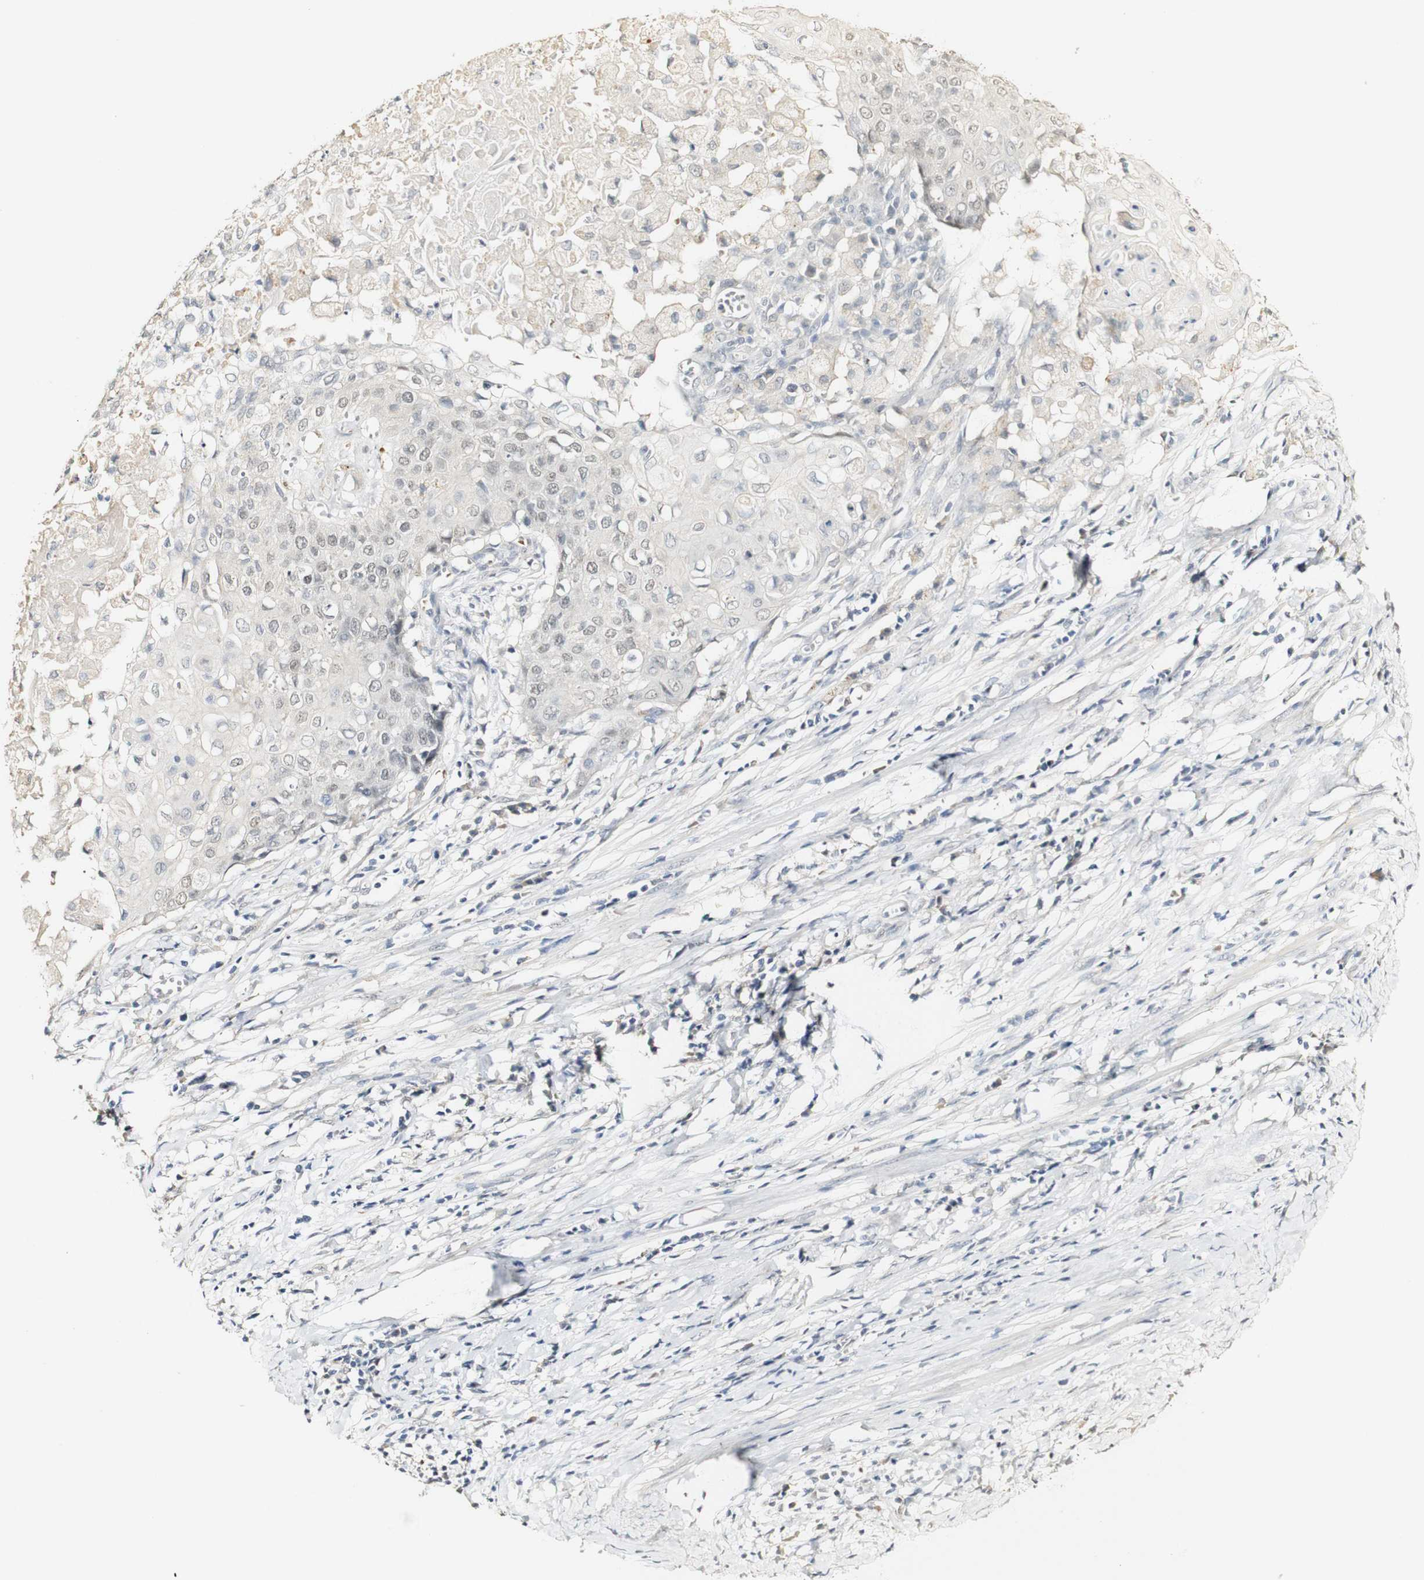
{"staining": {"intensity": "weak", "quantity": "<25%", "location": "nuclear"}, "tissue": "cervical cancer", "cell_type": "Tumor cells", "image_type": "cancer", "snomed": [{"axis": "morphology", "description": "Squamous cell carcinoma, NOS"}, {"axis": "topography", "description": "Cervix"}], "caption": "This is an IHC image of human squamous cell carcinoma (cervical). There is no staining in tumor cells.", "gene": "SYT7", "patient": {"sex": "female", "age": 39}}